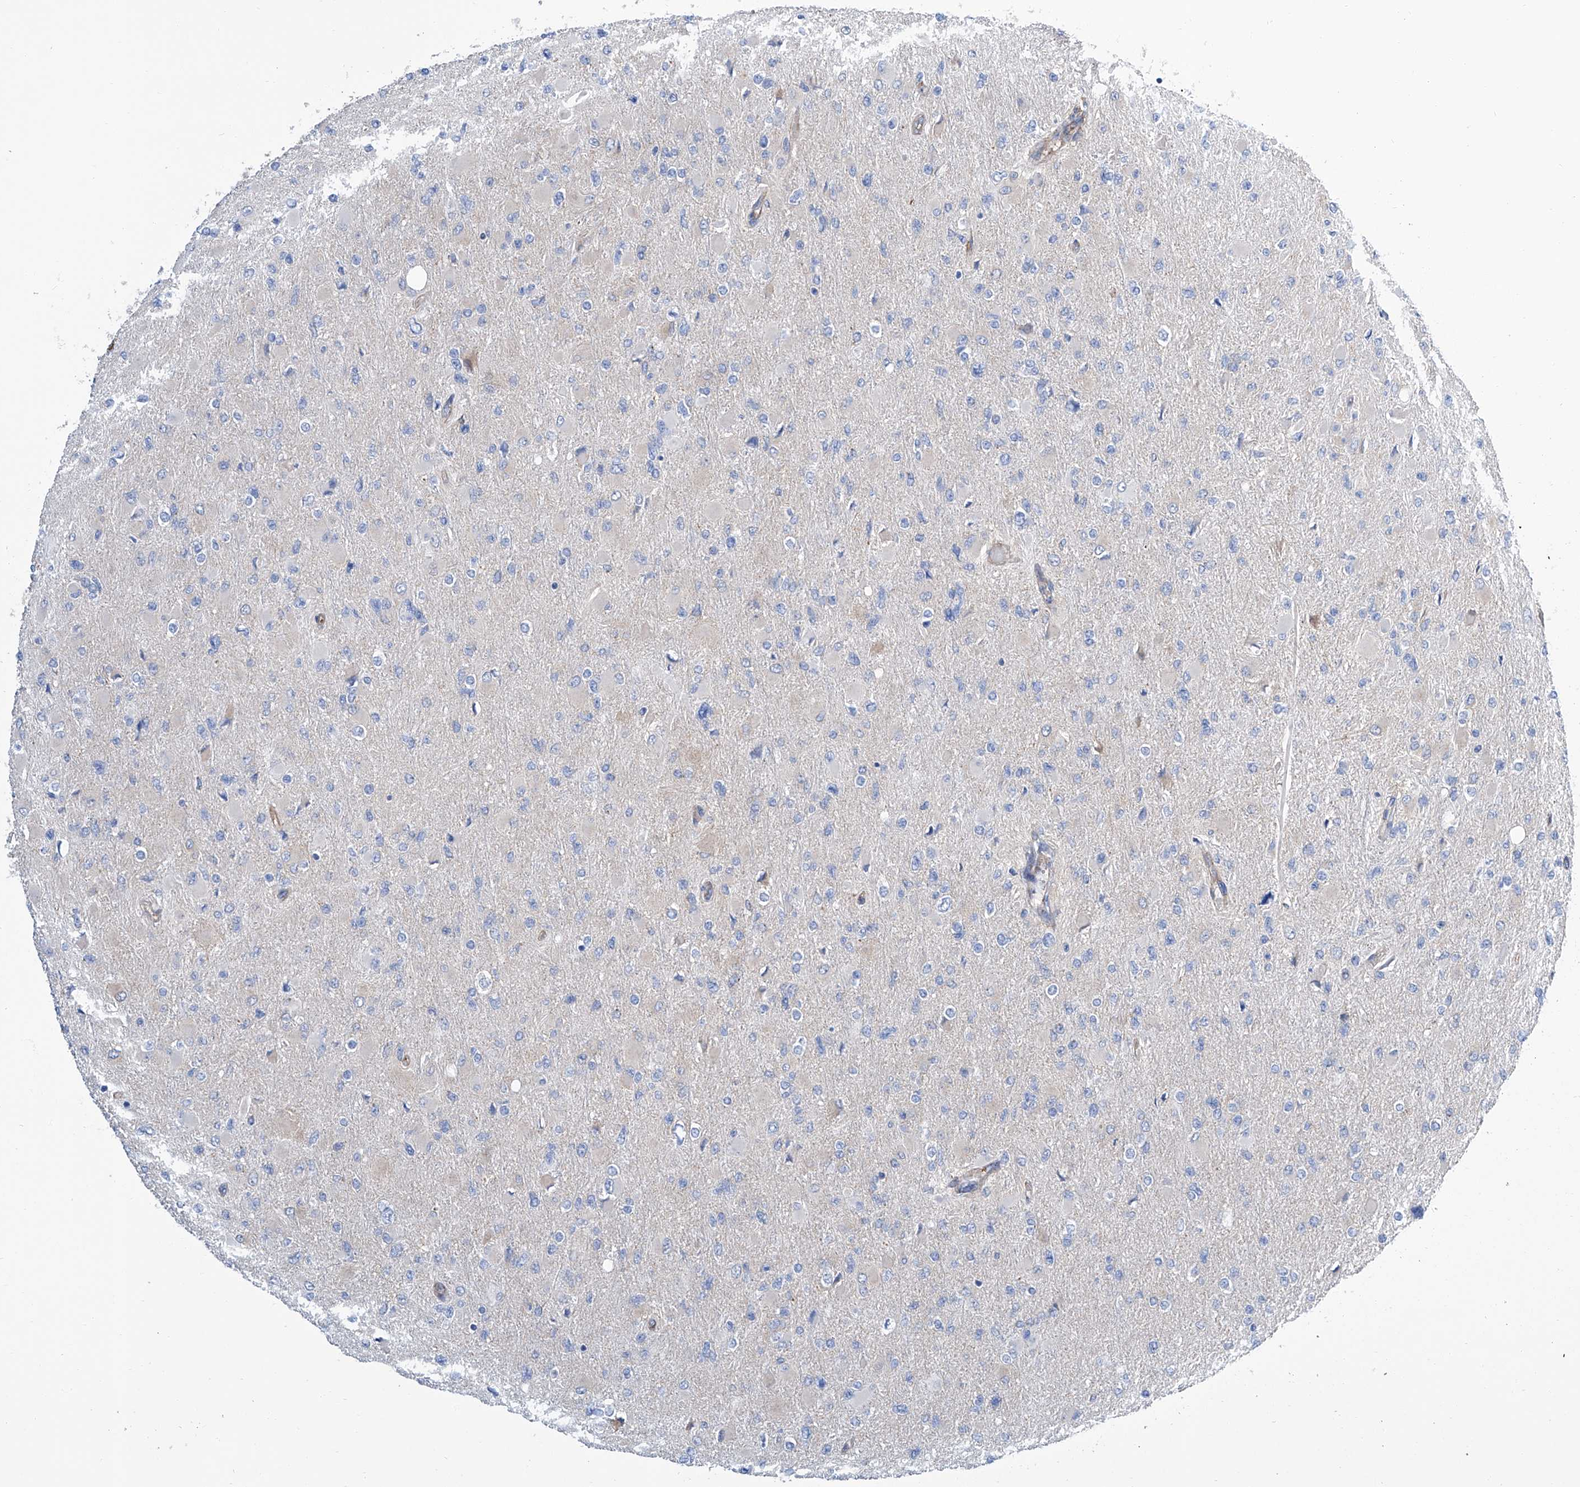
{"staining": {"intensity": "negative", "quantity": "none", "location": "none"}, "tissue": "glioma", "cell_type": "Tumor cells", "image_type": "cancer", "snomed": [{"axis": "morphology", "description": "Glioma, malignant, High grade"}, {"axis": "topography", "description": "Cerebral cortex"}], "caption": "Tumor cells show no significant staining in malignant high-grade glioma.", "gene": "GPT", "patient": {"sex": "female", "age": 36}}